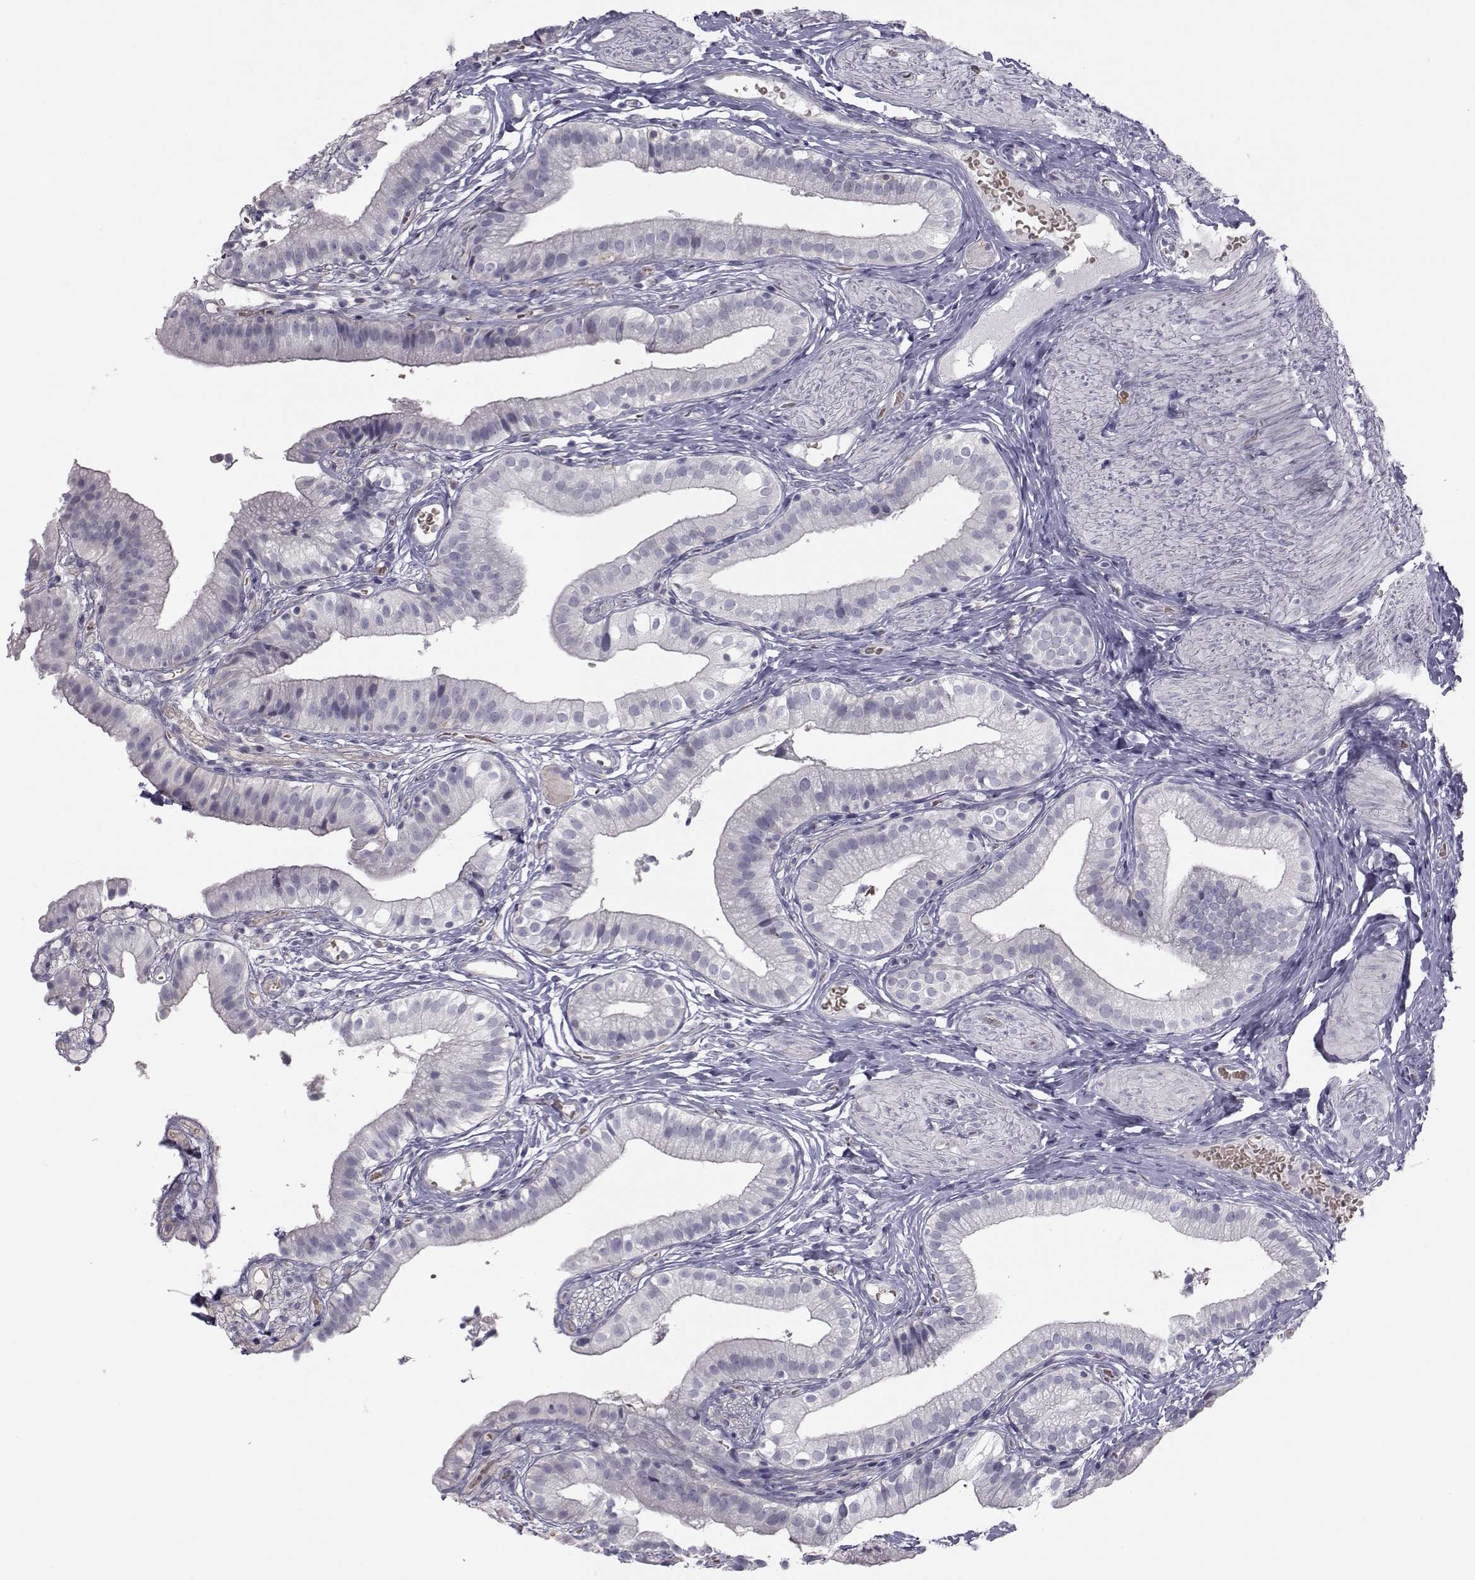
{"staining": {"intensity": "negative", "quantity": "none", "location": "none"}, "tissue": "gallbladder", "cell_type": "Glandular cells", "image_type": "normal", "snomed": [{"axis": "morphology", "description": "Normal tissue, NOS"}, {"axis": "topography", "description": "Gallbladder"}], "caption": "Image shows no significant protein expression in glandular cells of normal gallbladder.", "gene": "GARIN3", "patient": {"sex": "female", "age": 47}}